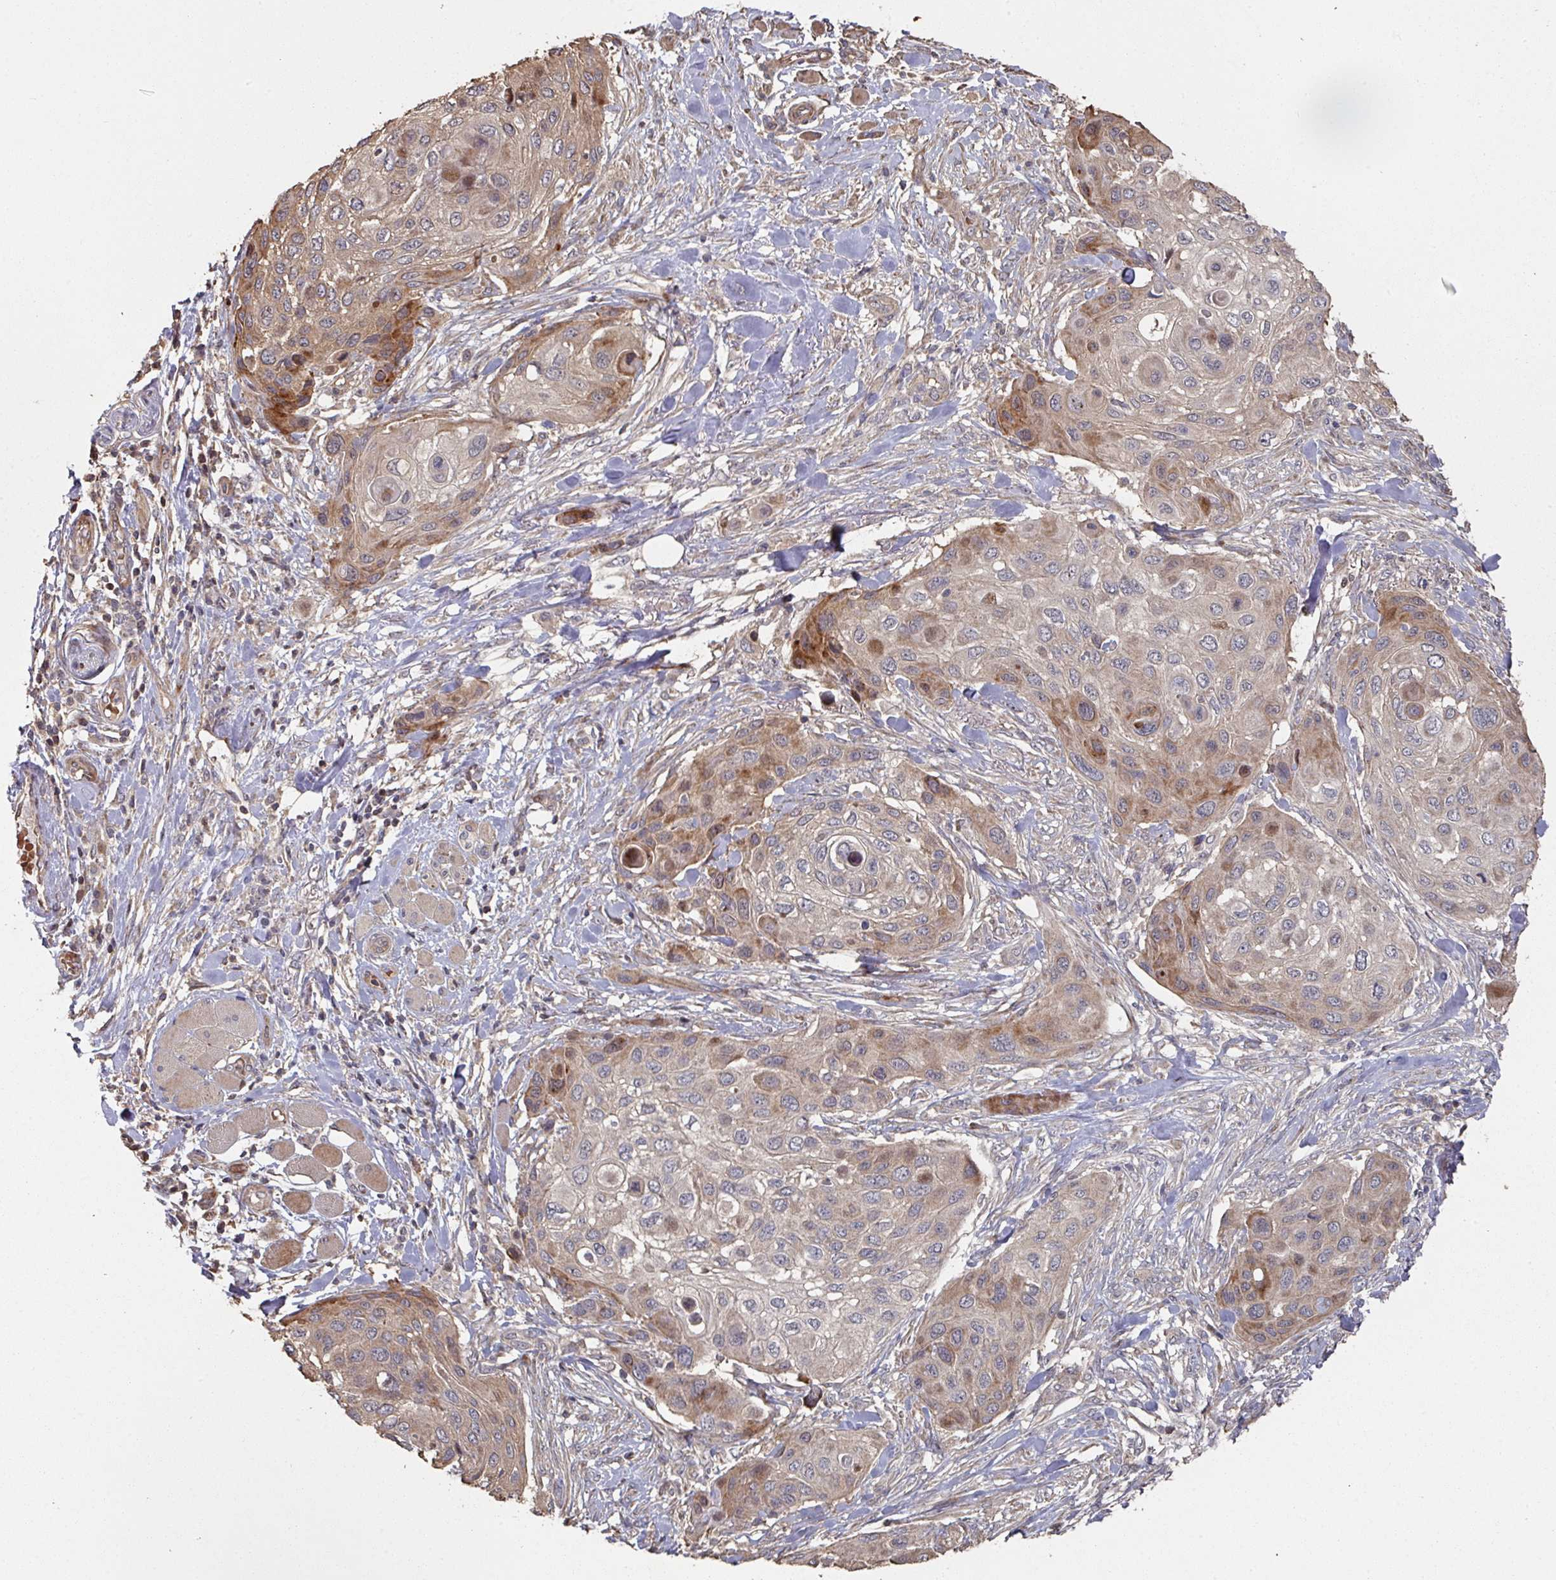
{"staining": {"intensity": "moderate", "quantity": "25%-75%", "location": "cytoplasmic/membranous"}, "tissue": "skin cancer", "cell_type": "Tumor cells", "image_type": "cancer", "snomed": [{"axis": "morphology", "description": "Squamous cell carcinoma, NOS"}, {"axis": "topography", "description": "Skin"}], "caption": "Moderate cytoplasmic/membranous expression is identified in about 25%-75% of tumor cells in skin squamous cell carcinoma. (Brightfield microscopy of DAB IHC at high magnification).", "gene": "CA7", "patient": {"sex": "female", "age": 87}}